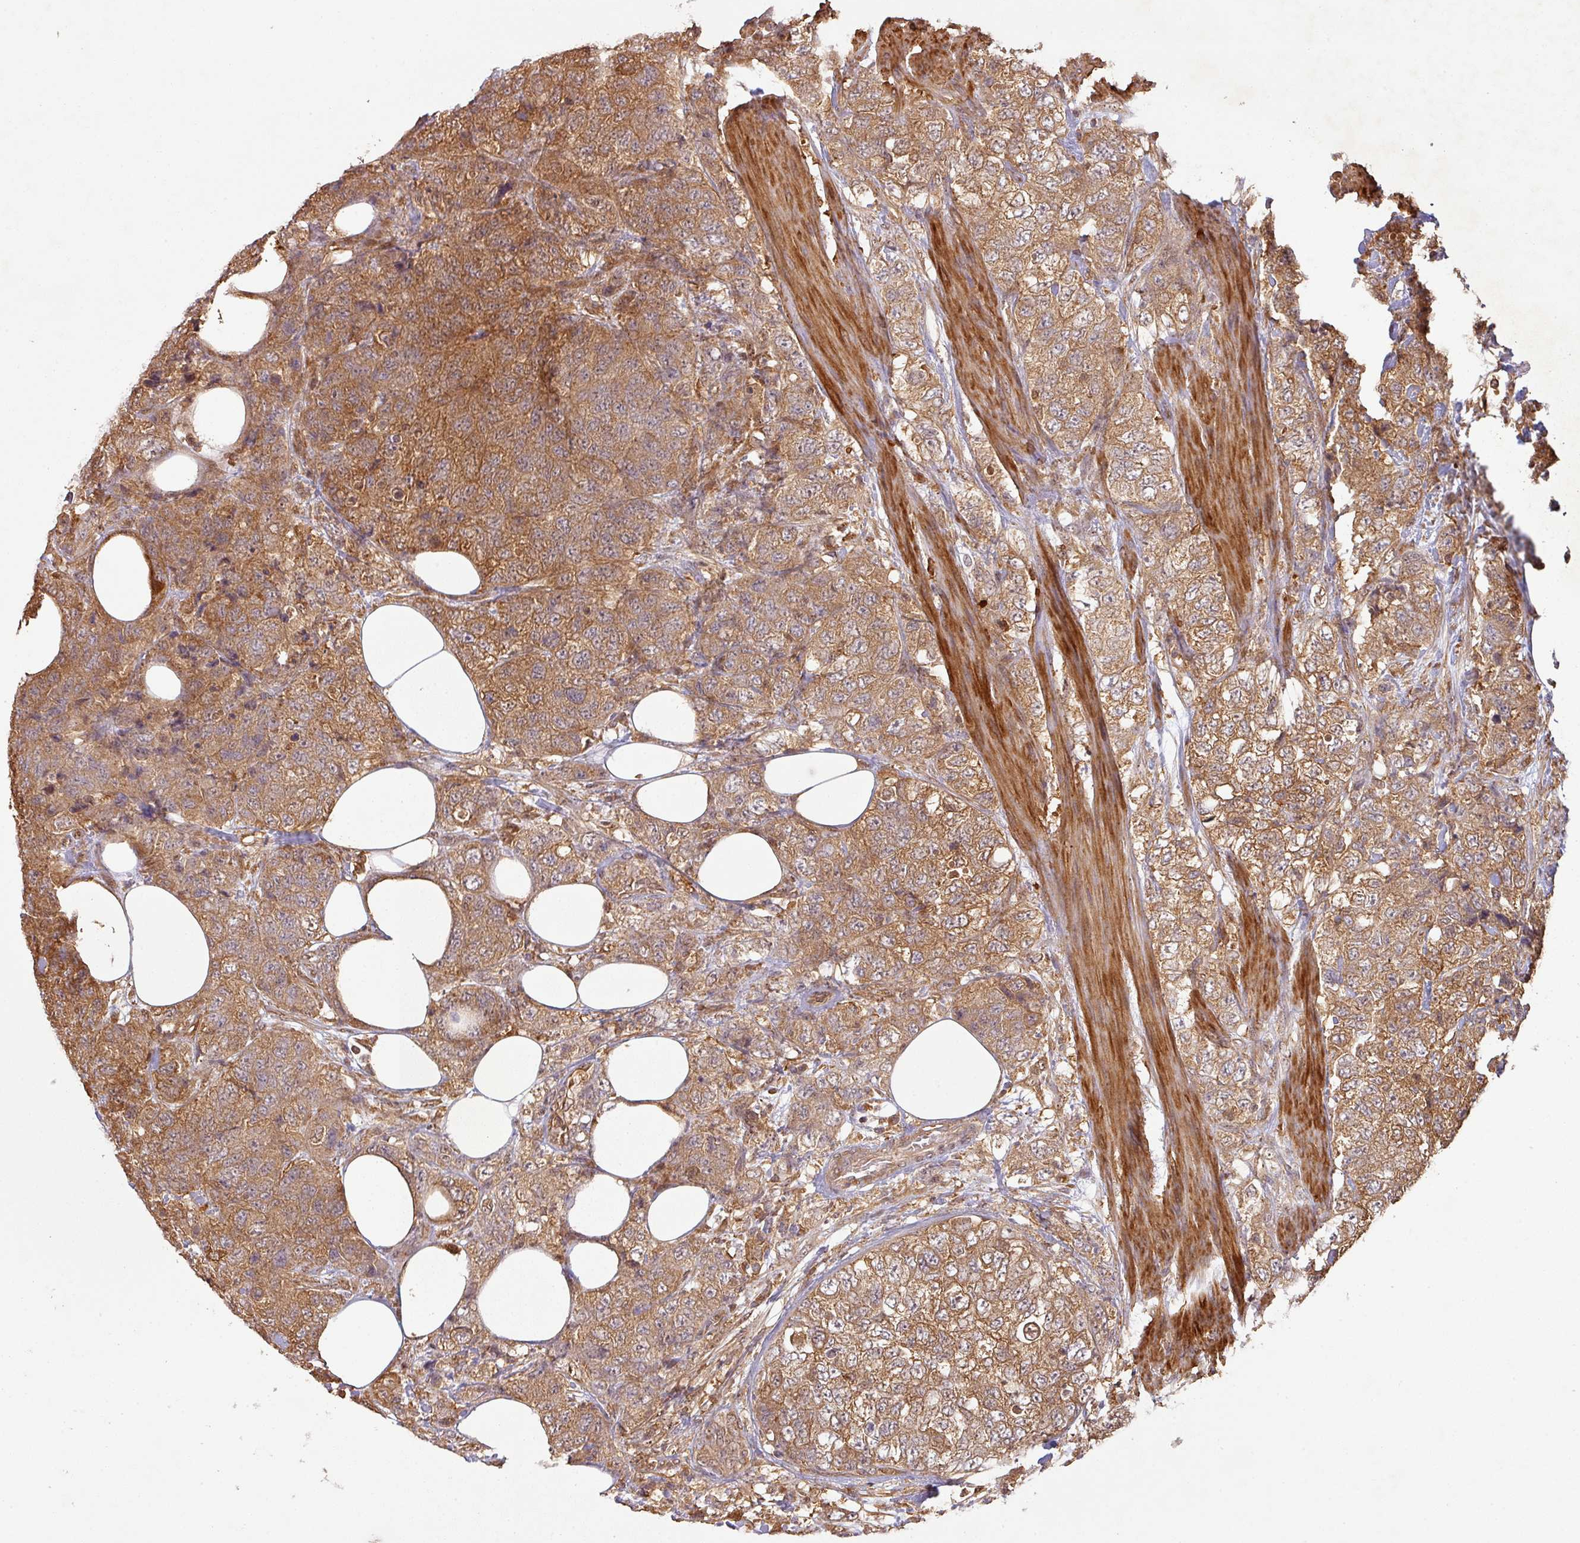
{"staining": {"intensity": "moderate", "quantity": ">75%", "location": "cytoplasmic/membranous"}, "tissue": "urothelial cancer", "cell_type": "Tumor cells", "image_type": "cancer", "snomed": [{"axis": "morphology", "description": "Urothelial carcinoma, High grade"}, {"axis": "topography", "description": "Urinary bladder"}], "caption": "A brown stain highlights moderate cytoplasmic/membranous staining of a protein in human urothelial cancer tumor cells.", "gene": "ZNF322", "patient": {"sex": "female", "age": 78}}